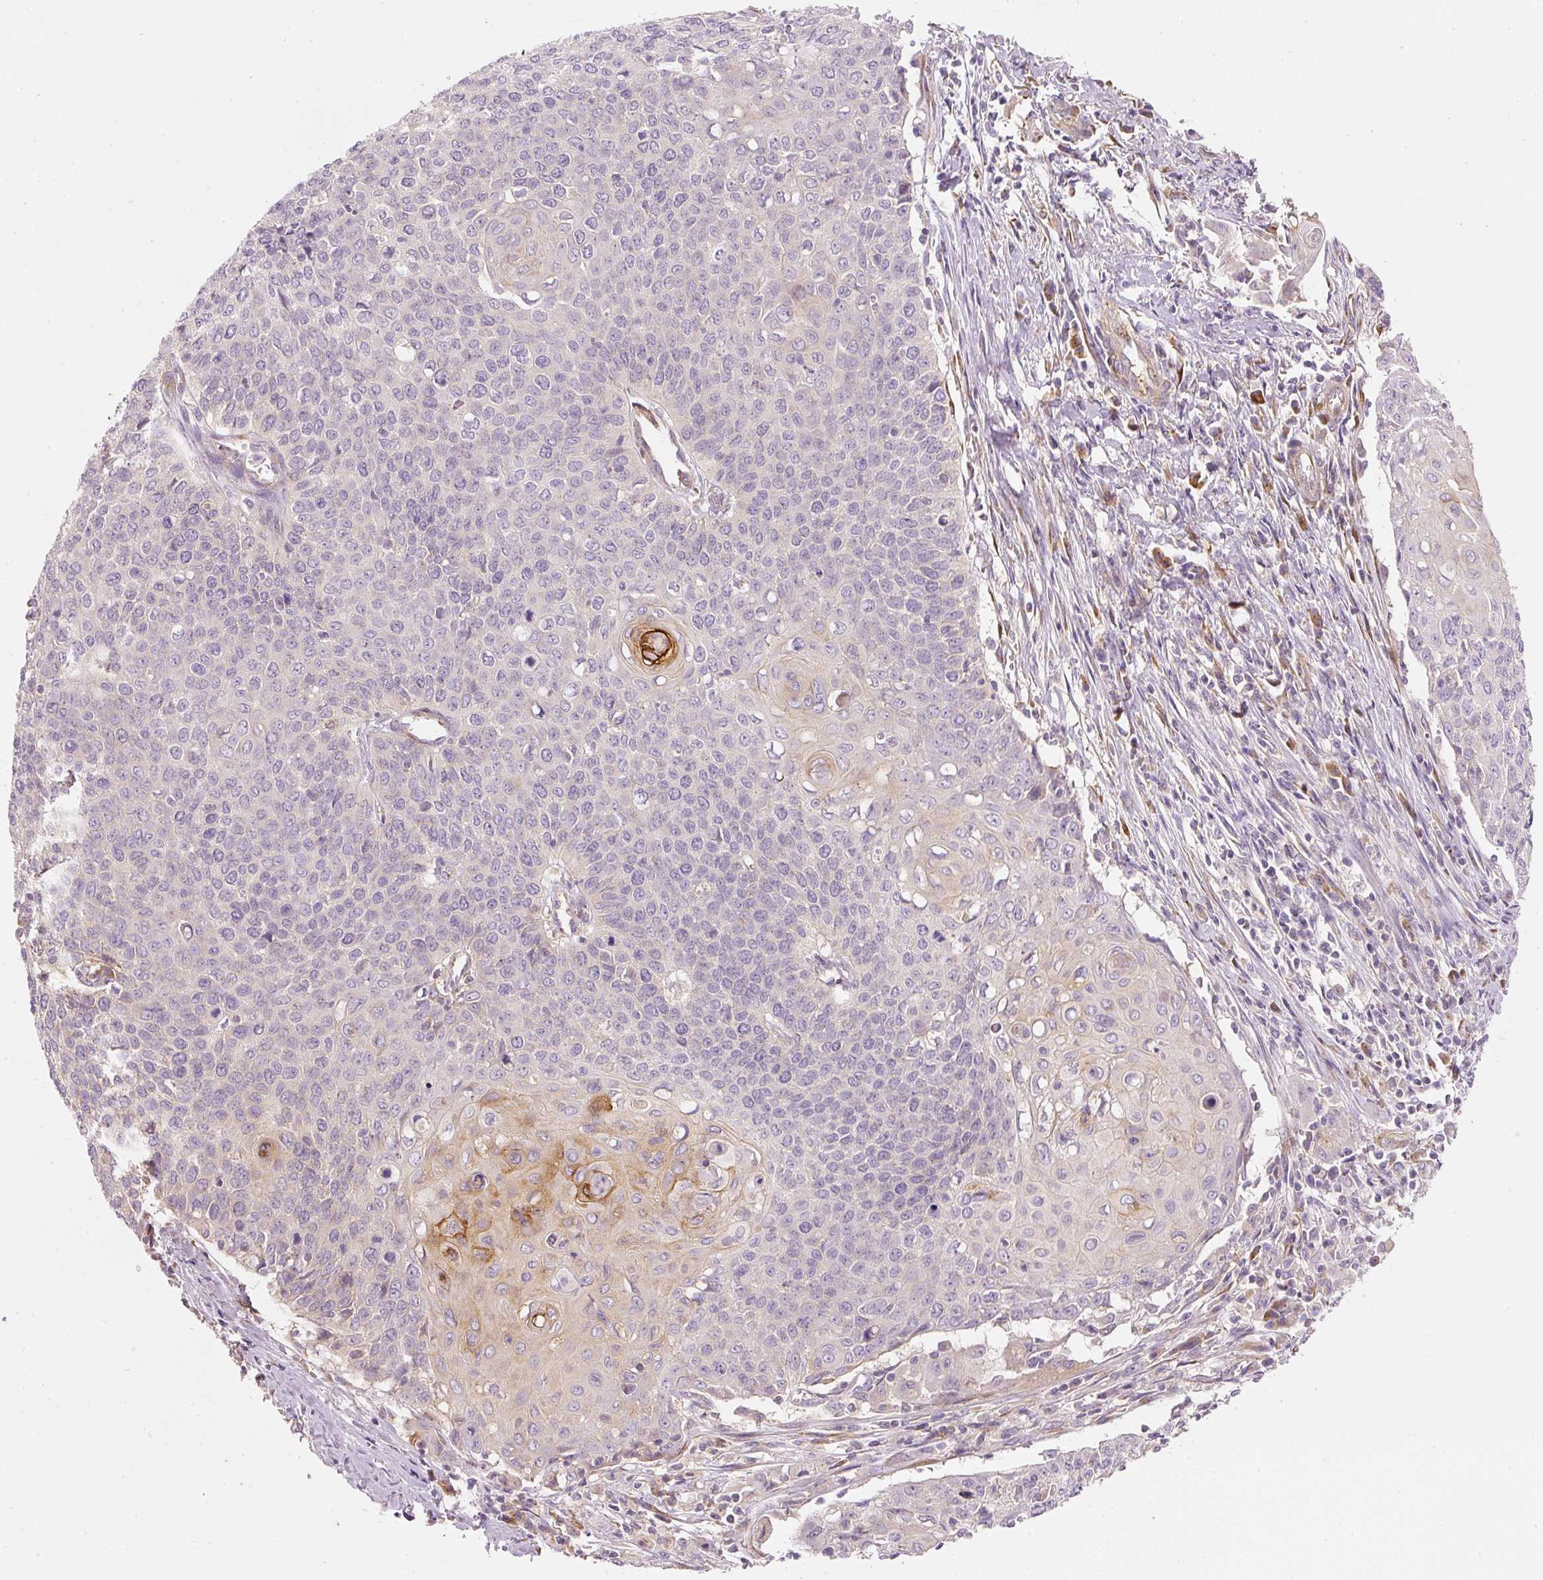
{"staining": {"intensity": "weak", "quantity": "<25%", "location": "cytoplasmic/membranous"}, "tissue": "cervical cancer", "cell_type": "Tumor cells", "image_type": "cancer", "snomed": [{"axis": "morphology", "description": "Squamous cell carcinoma, NOS"}, {"axis": "topography", "description": "Cervix"}], "caption": "Immunohistochemistry (IHC) of cervical squamous cell carcinoma reveals no staining in tumor cells.", "gene": "RNF167", "patient": {"sex": "female", "age": 39}}